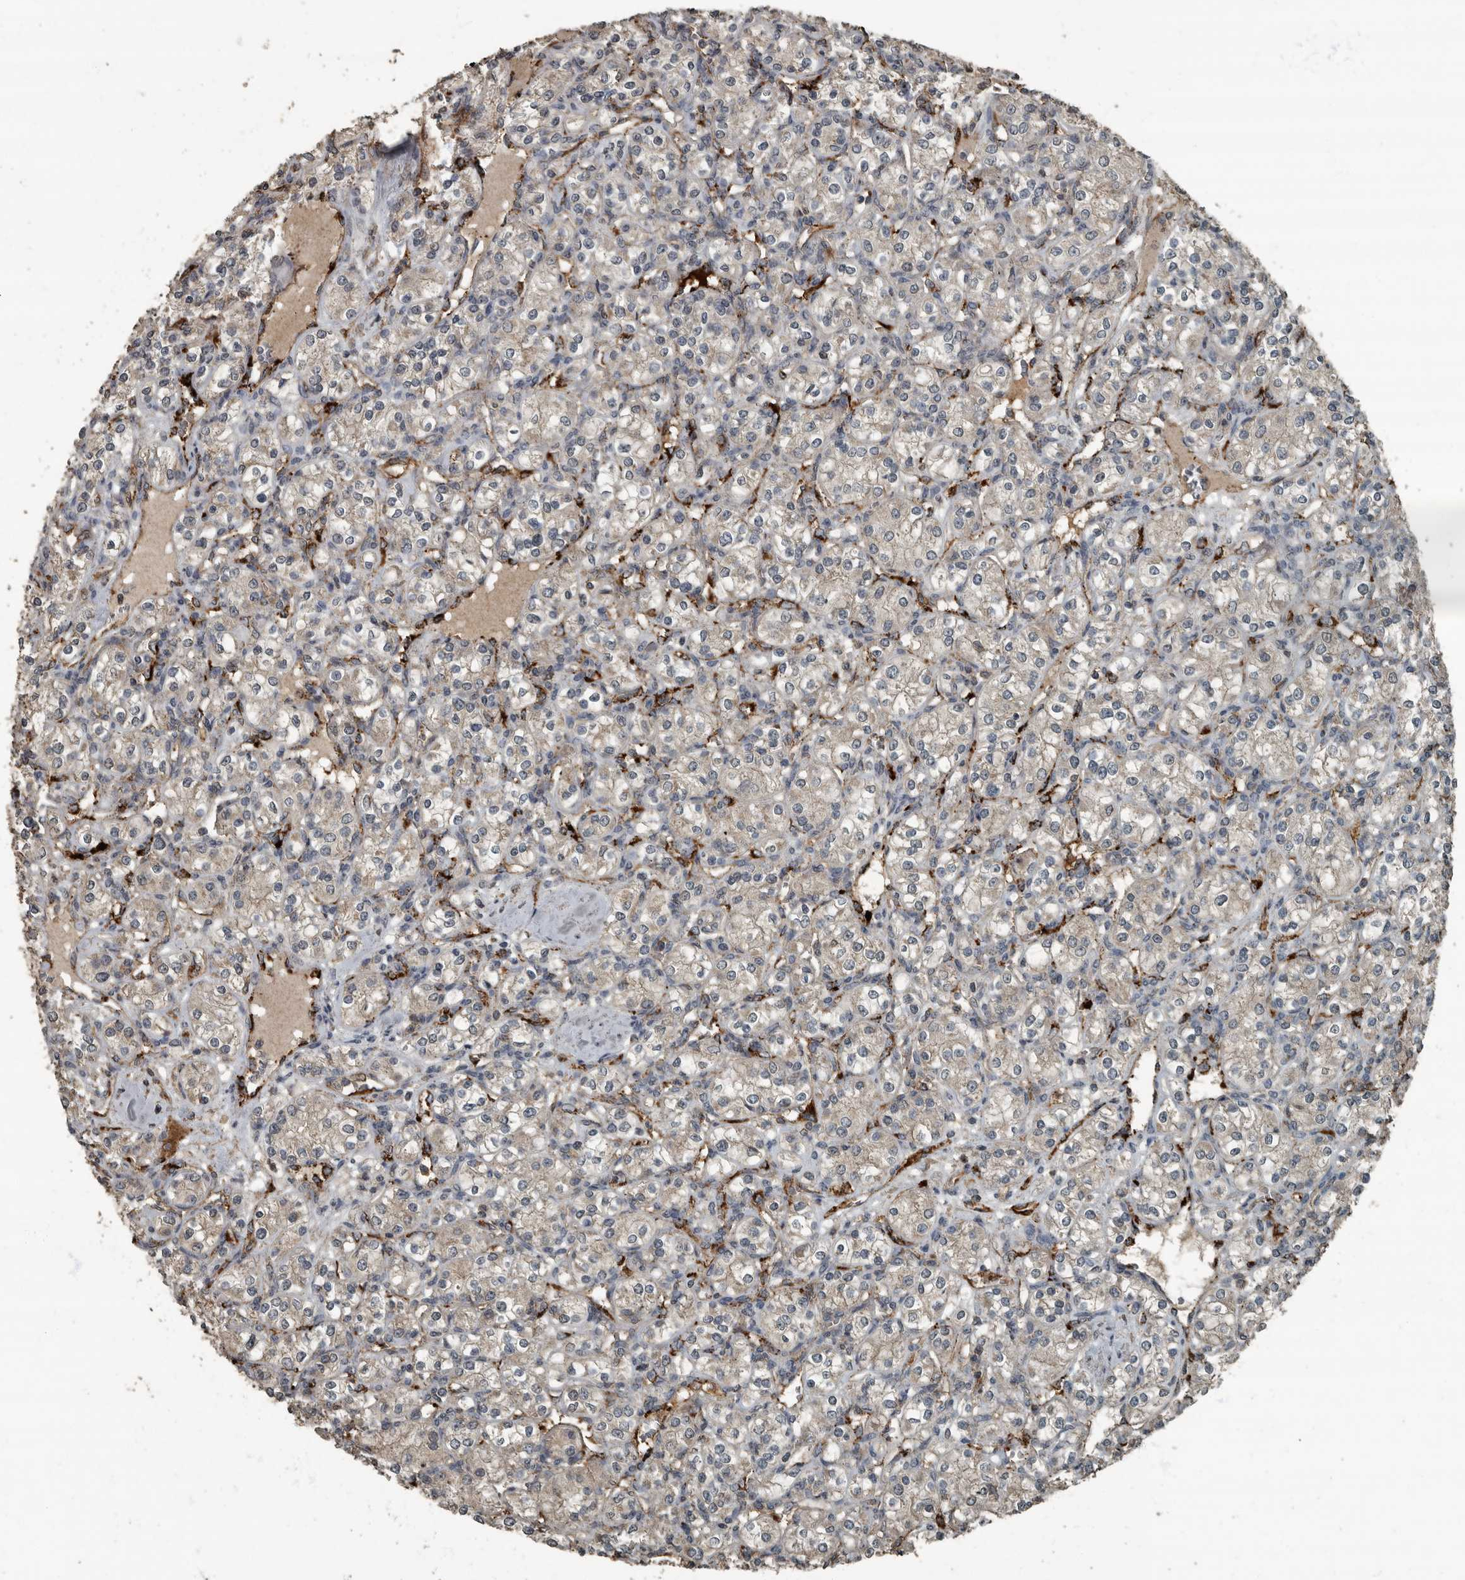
{"staining": {"intensity": "negative", "quantity": "none", "location": "none"}, "tissue": "renal cancer", "cell_type": "Tumor cells", "image_type": "cancer", "snomed": [{"axis": "morphology", "description": "Adenocarcinoma, NOS"}, {"axis": "topography", "description": "Kidney"}], "caption": "IHC of adenocarcinoma (renal) reveals no positivity in tumor cells.", "gene": "IL15RA", "patient": {"sex": "male", "age": 77}}